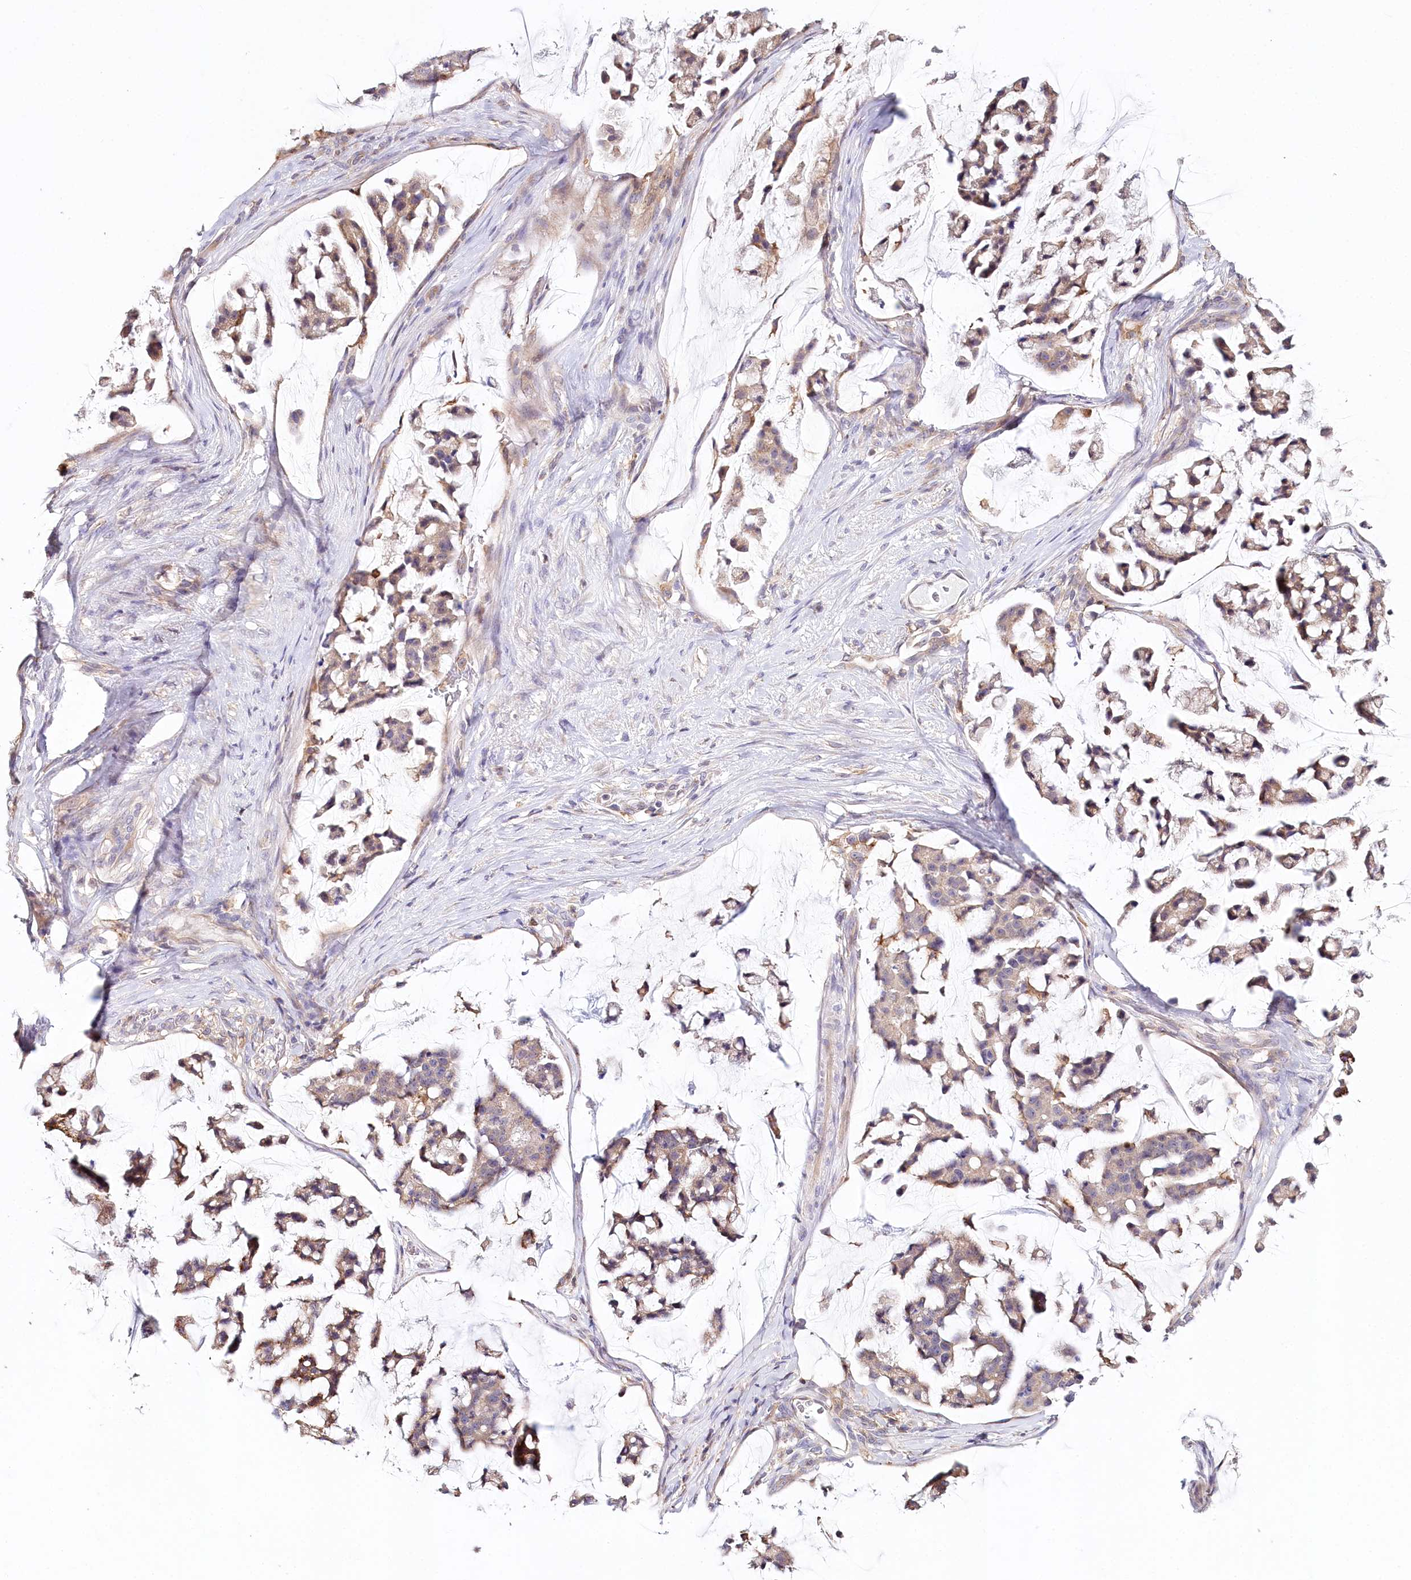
{"staining": {"intensity": "moderate", "quantity": "25%-75%", "location": "cytoplasmic/membranous,nuclear"}, "tissue": "stomach cancer", "cell_type": "Tumor cells", "image_type": "cancer", "snomed": [{"axis": "morphology", "description": "Adenocarcinoma, NOS"}, {"axis": "topography", "description": "Stomach, lower"}], "caption": "A photomicrograph of stomach cancer (adenocarcinoma) stained for a protein demonstrates moderate cytoplasmic/membranous and nuclear brown staining in tumor cells.", "gene": "DAPK1", "patient": {"sex": "male", "age": 67}}